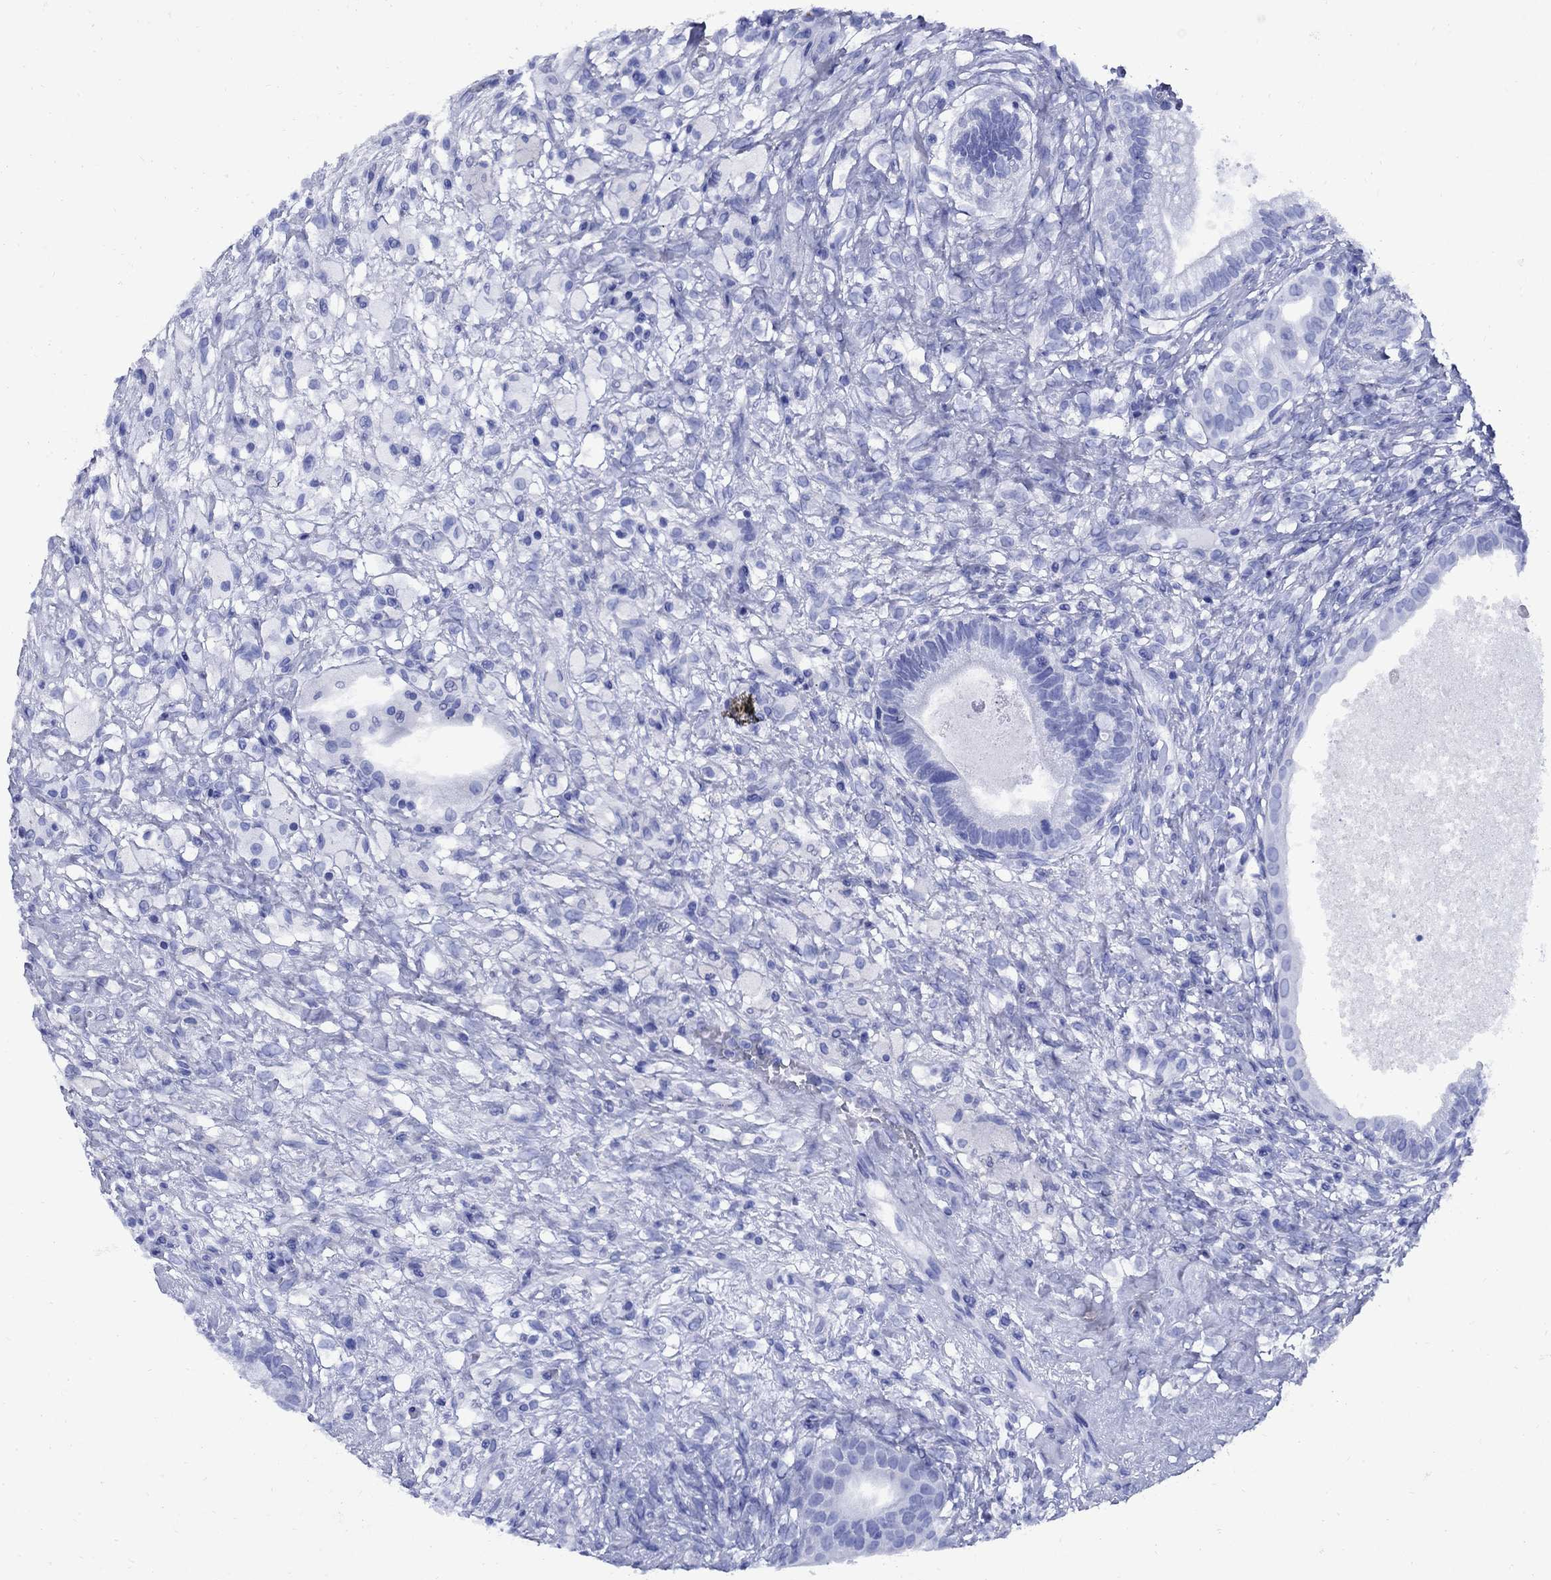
{"staining": {"intensity": "negative", "quantity": "none", "location": "none"}, "tissue": "testis cancer", "cell_type": "Tumor cells", "image_type": "cancer", "snomed": [{"axis": "morphology", "description": "Seminoma, NOS"}, {"axis": "morphology", "description": "Carcinoma, Embryonal, NOS"}, {"axis": "topography", "description": "Testis"}], "caption": "Immunohistochemistry (IHC) micrograph of neoplastic tissue: human testis seminoma stained with DAB shows no significant protein staining in tumor cells. (DAB immunohistochemistry (IHC) with hematoxylin counter stain).", "gene": "SMCP", "patient": {"sex": "male", "age": 41}}